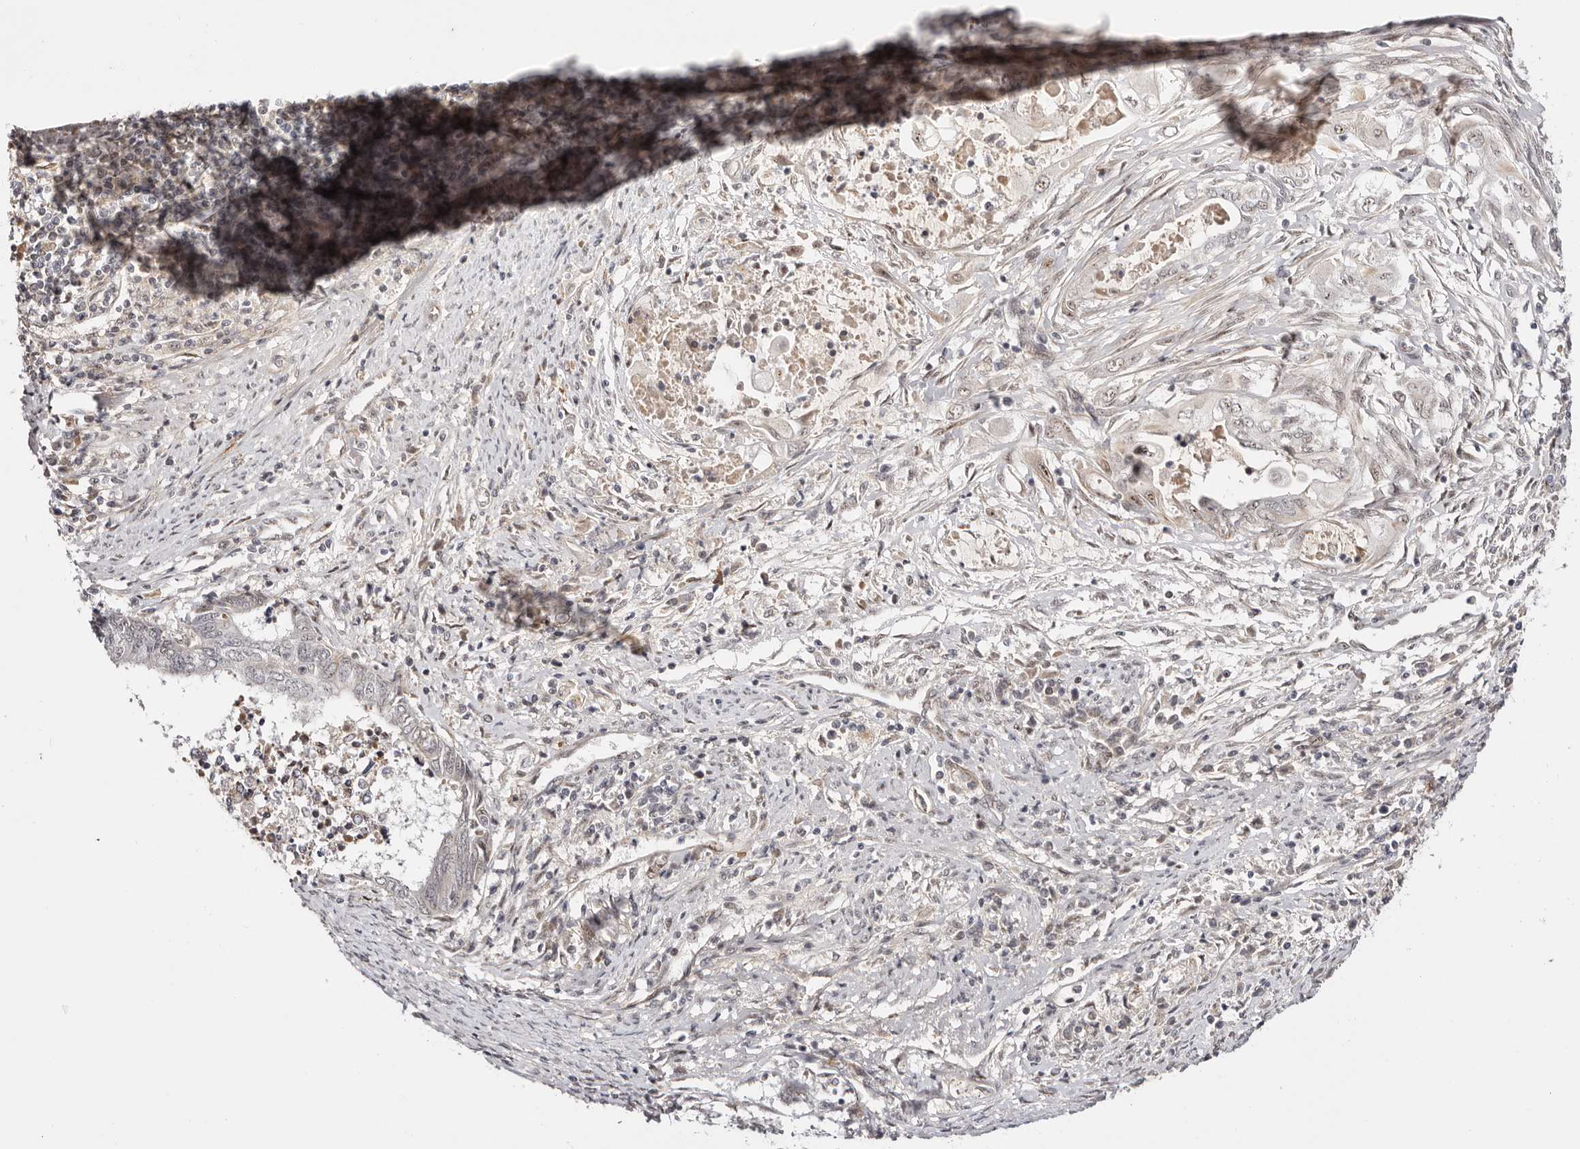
{"staining": {"intensity": "weak", "quantity": "<25%", "location": "nuclear"}, "tissue": "endometrial cancer", "cell_type": "Tumor cells", "image_type": "cancer", "snomed": [{"axis": "morphology", "description": "Adenocarcinoma, NOS"}, {"axis": "topography", "description": "Uterus"}, {"axis": "topography", "description": "Endometrium"}], "caption": "Tumor cells are negative for protein expression in human adenocarcinoma (endometrial).", "gene": "WRN", "patient": {"sex": "female", "age": 70}}